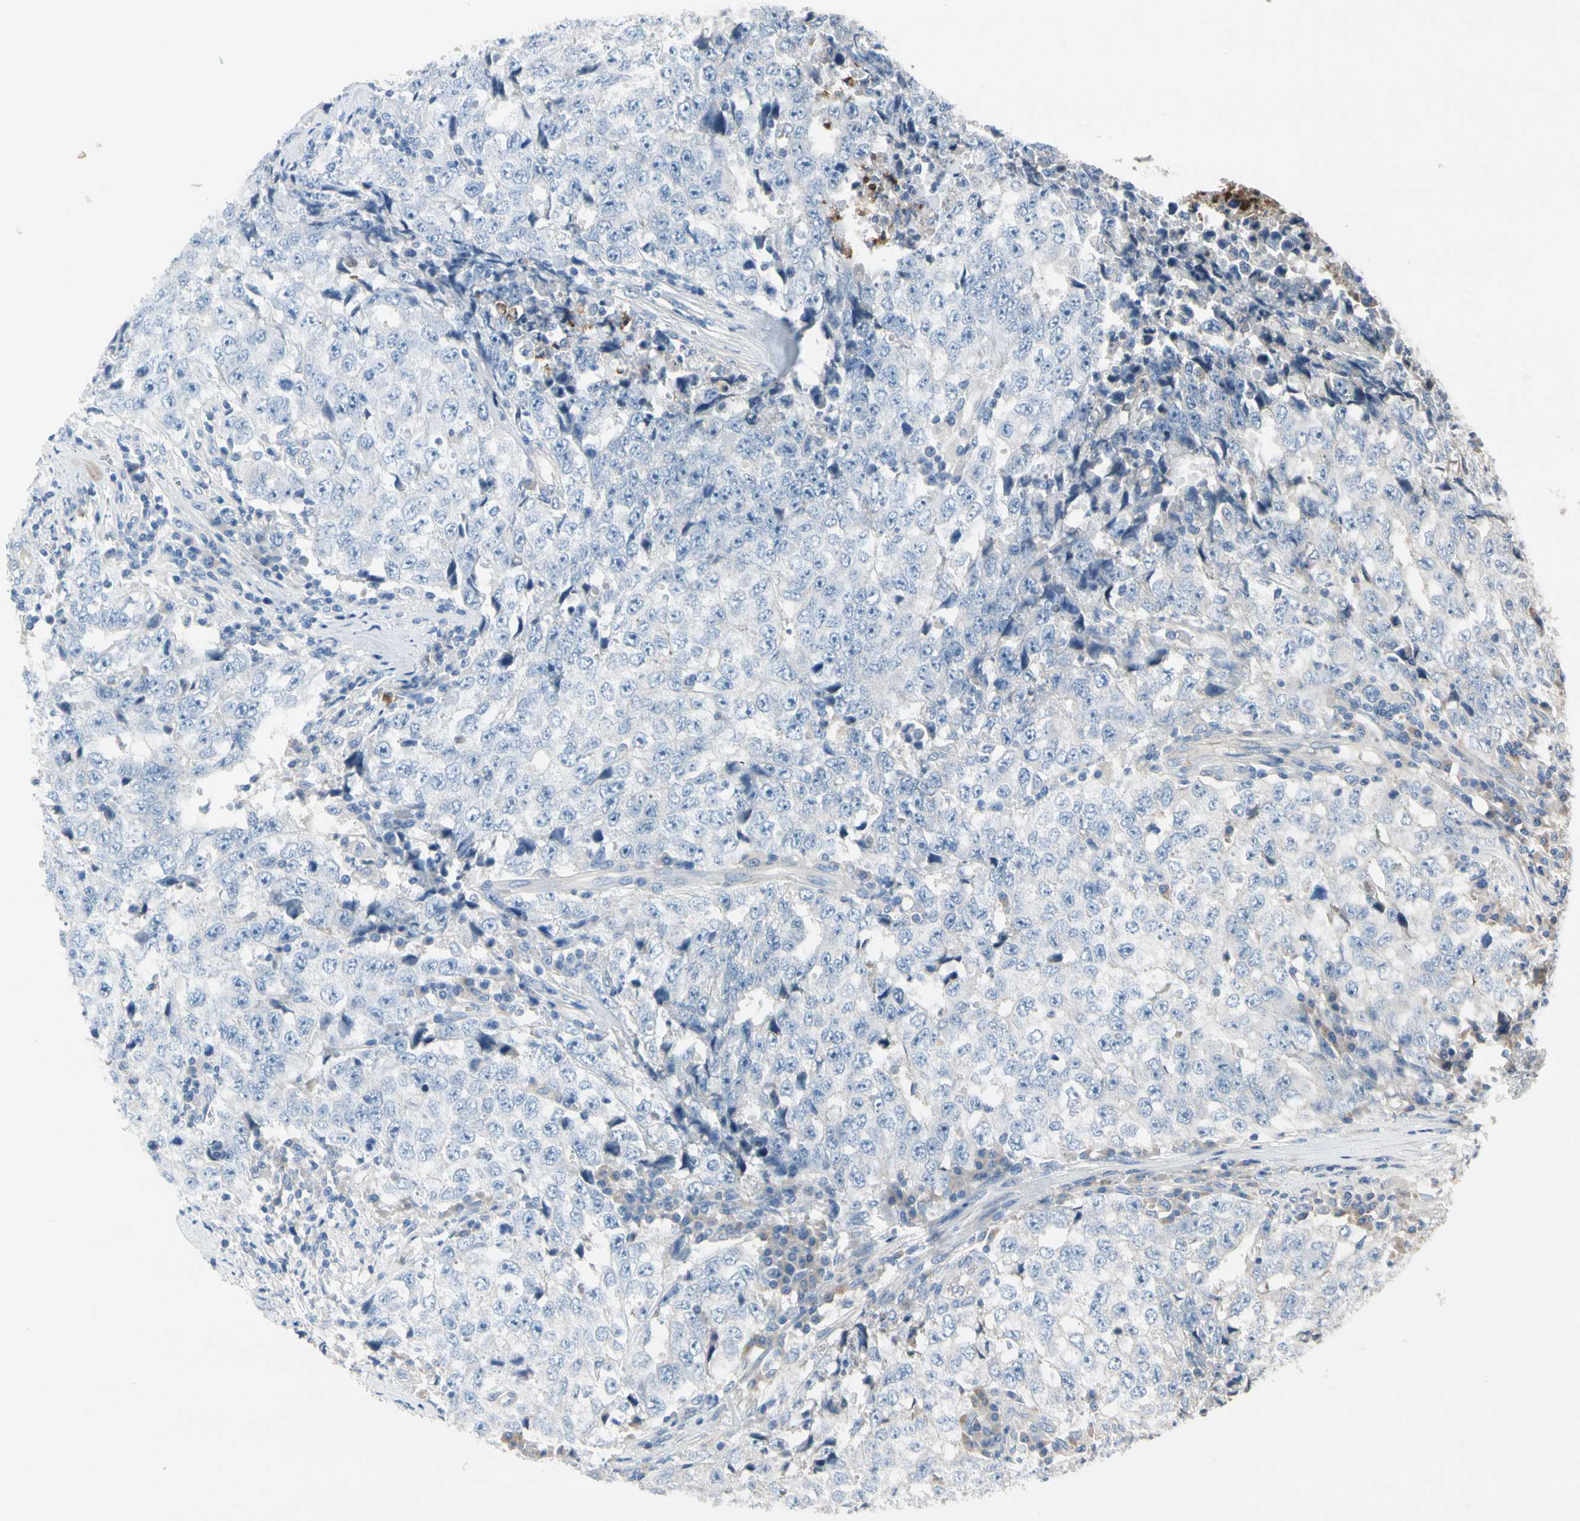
{"staining": {"intensity": "negative", "quantity": "none", "location": "none"}, "tissue": "testis cancer", "cell_type": "Tumor cells", "image_type": "cancer", "snomed": [{"axis": "morphology", "description": "Necrosis, NOS"}, {"axis": "morphology", "description": "Carcinoma, Embryonal, NOS"}, {"axis": "topography", "description": "Testis"}], "caption": "The micrograph demonstrates no significant staining in tumor cells of testis cancer (embryonal carcinoma).", "gene": "SIGLEC5", "patient": {"sex": "male", "age": 19}}